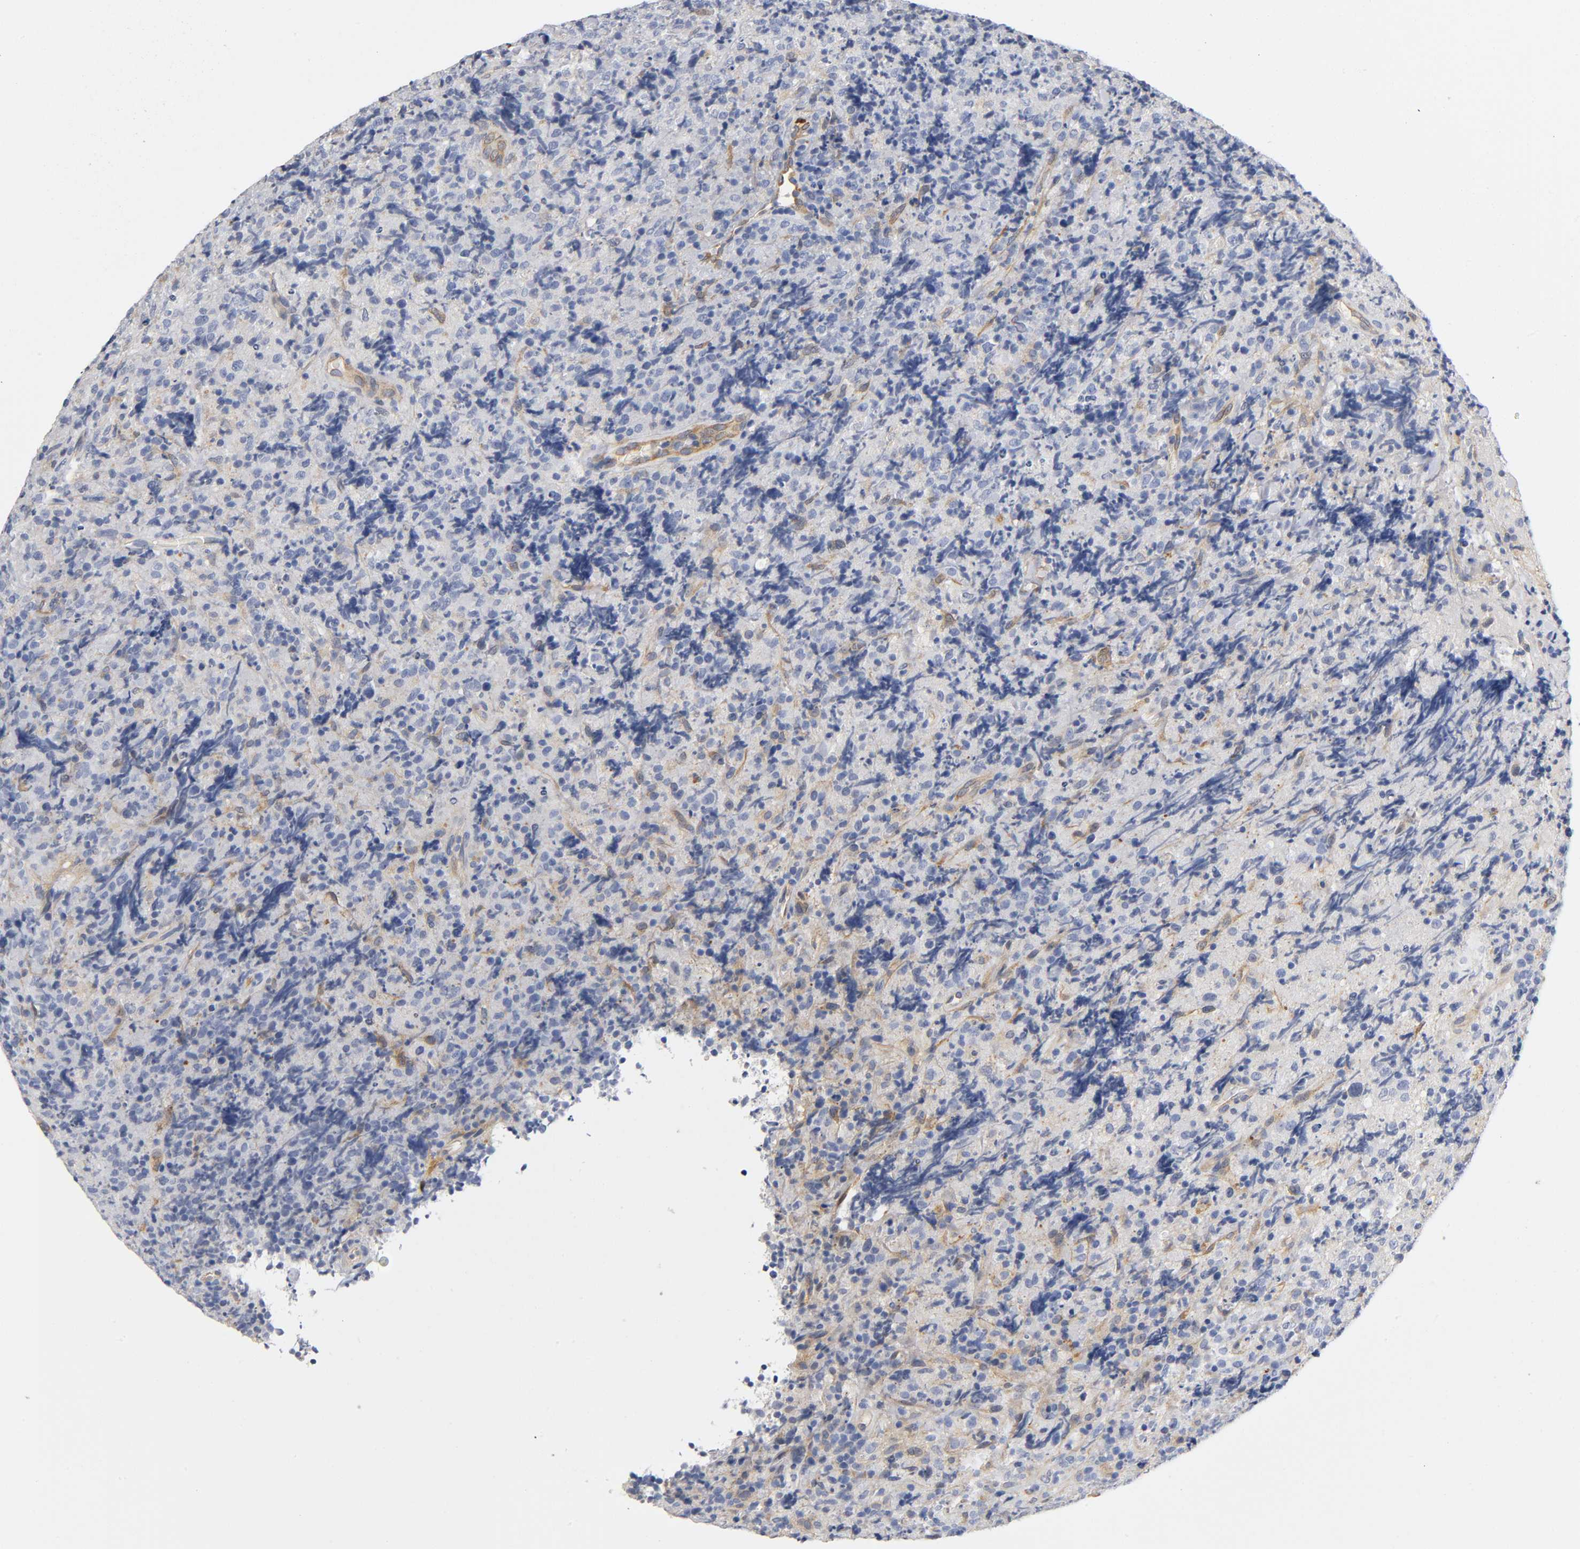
{"staining": {"intensity": "weak", "quantity": "25%-75%", "location": "cytoplasmic/membranous"}, "tissue": "lymphoma", "cell_type": "Tumor cells", "image_type": "cancer", "snomed": [{"axis": "morphology", "description": "Malignant lymphoma, non-Hodgkin's type, High grade"}, {"axis": "topography", "description": "Tonsil"}], "caption": "Immunohistochemistry histopathology image of neoplastic tissue: high-grade malignant lymphoma, non-Hodgkin's type stained using immunohistochemistry exhibits low levels of weak protein expression localized specifically in the cytoplasmic/membranous of tumor cells, appearing as a cytoplasmic/membranous brown color.", "gene": "TNC", "patient": {"sex": "female", "age": 36}}